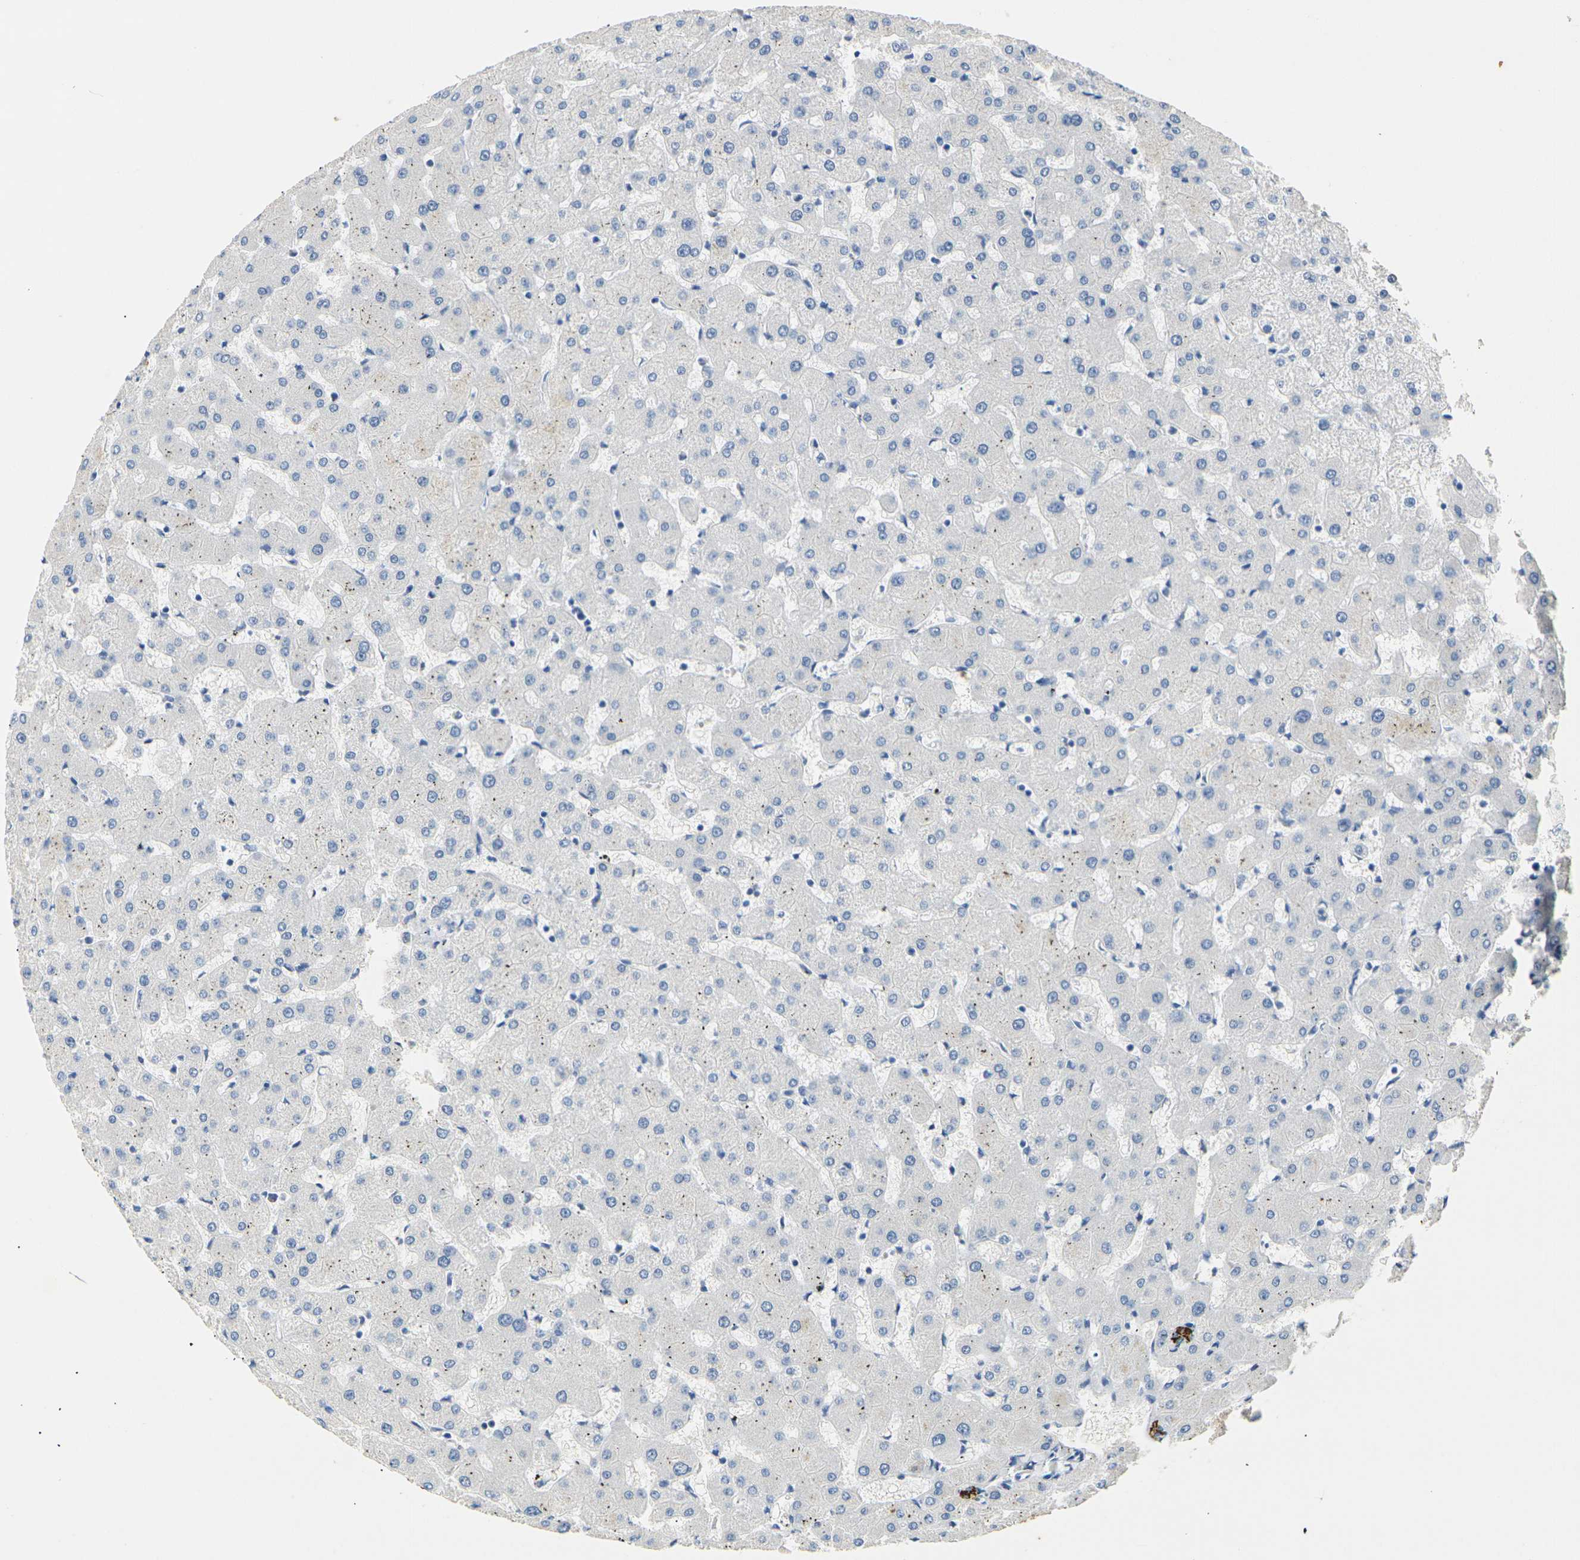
{"staining": {"intensity": "strong", "quantity": ">75%", "location": "cytoplasmic/membranous"}, "tissue": "liver", "cell_type": "Cholangiocytes", "image_type": "normal", "snomed": [{"axis": "morphology", "description": "Normal tissue, NOS"}, {"axis": "topography", "description": "Liver"}], "caption": "This image demonstrates immunohistochemistry staining of benign liver, with high strong cytoplasmic/membranous staining in about >75% of cholangiocytes.", "gene": "CLDN7", "patient": {"sex": "female", "age": 63}}